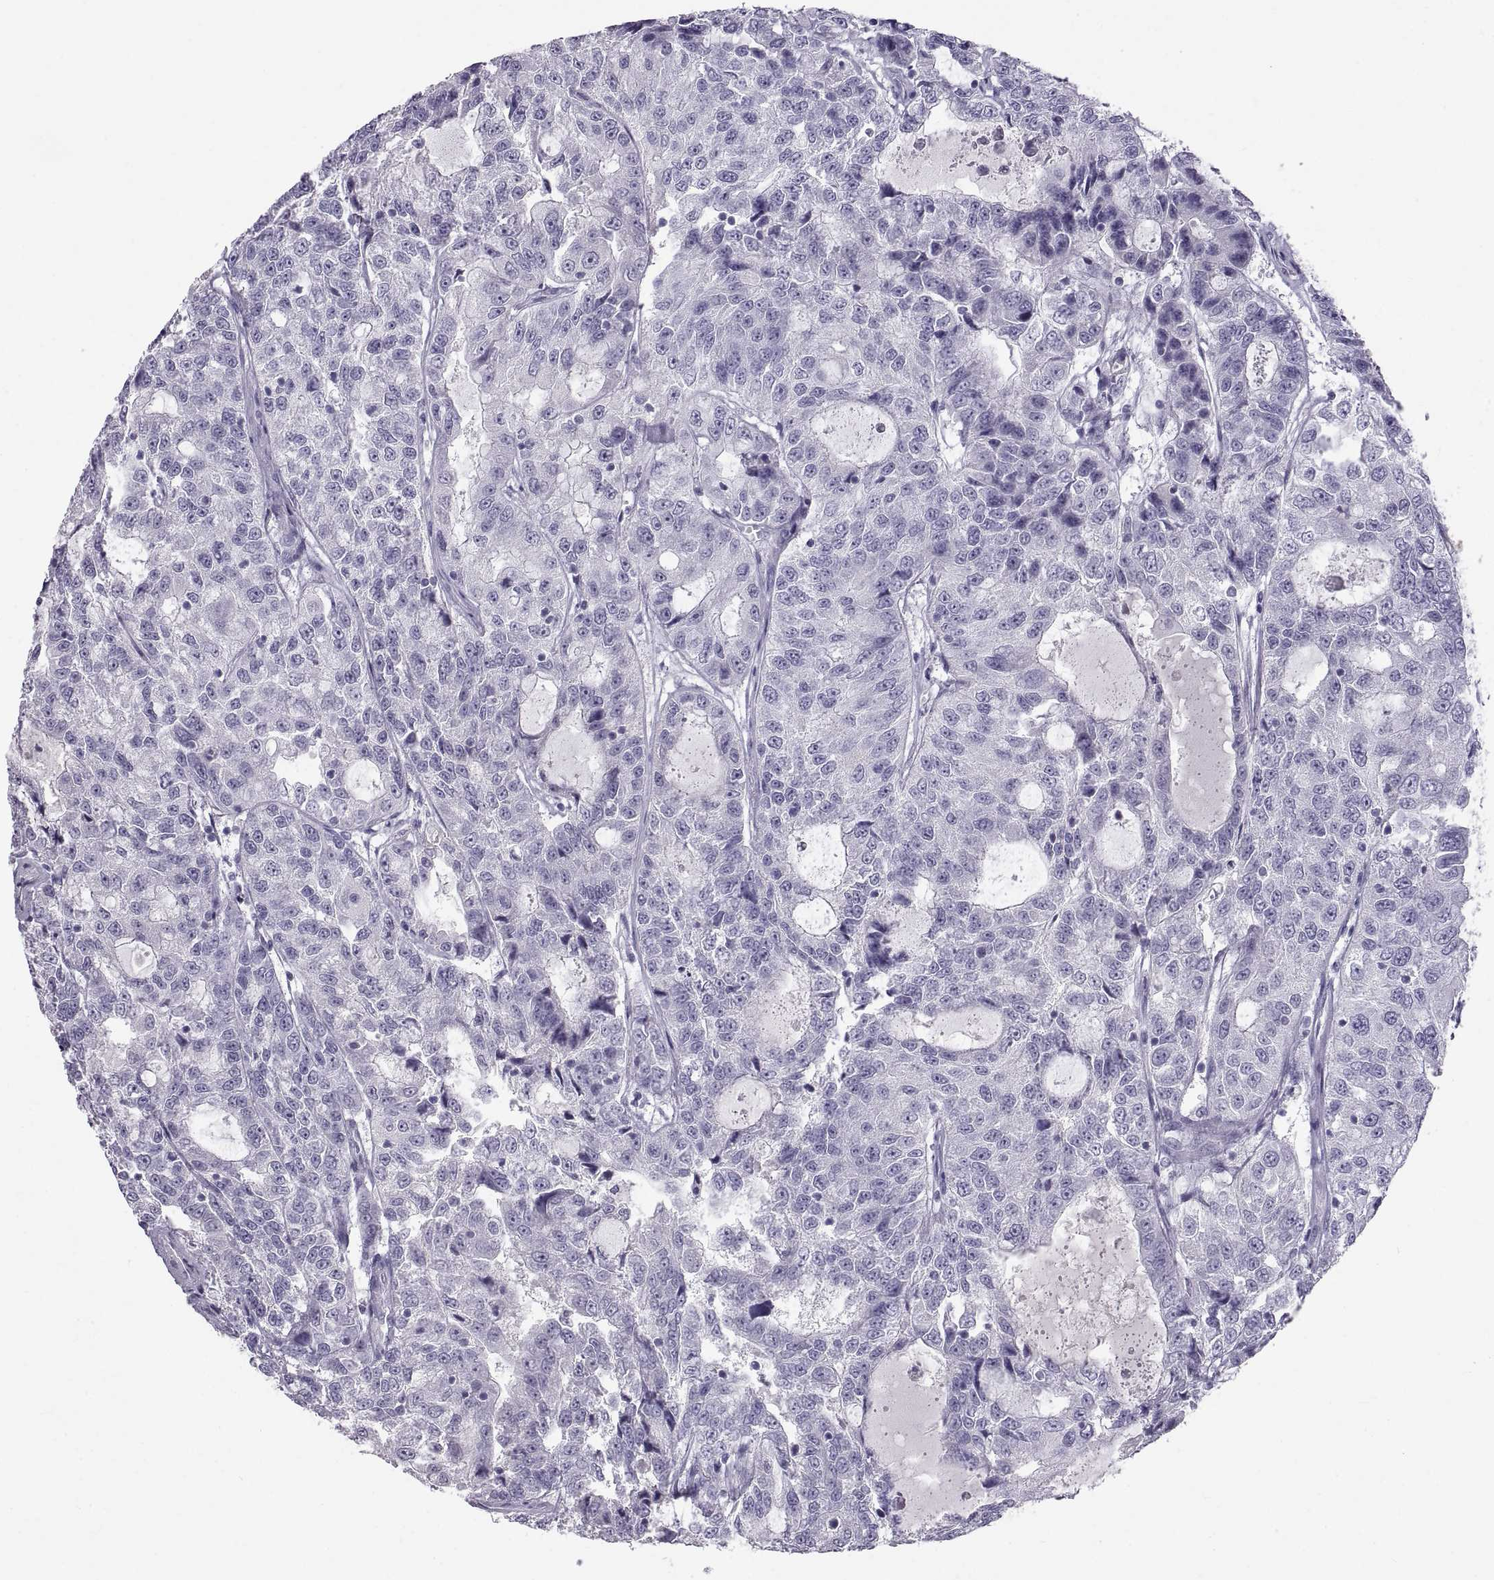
{"staining": {"intensity": "negative", "quantity": "none", "location": "none"}, "tissue": "urothelial cancer", "cell_type": "Tumor cells", "image_type": "cancer", "snomed": [{"axis": "morphology", "description": "Urothelial carcinoma, NOS"}, {"axis": "morphology", "description": "Urothelial carcinoma, High grade"}, {"axis": "topography", "description": "Urinary bladder"}], "caption": "Protein analysis of urothelial cancer demonstrates no significant positivity in tumor cells. (DAB (3,3'-diaminobenzidine) immunohistochemistry (IHC) visualized using brightfield microscopy, high magnification).", "gene": "WFDC8", "patient": {"sex": "female", "age": 73}}